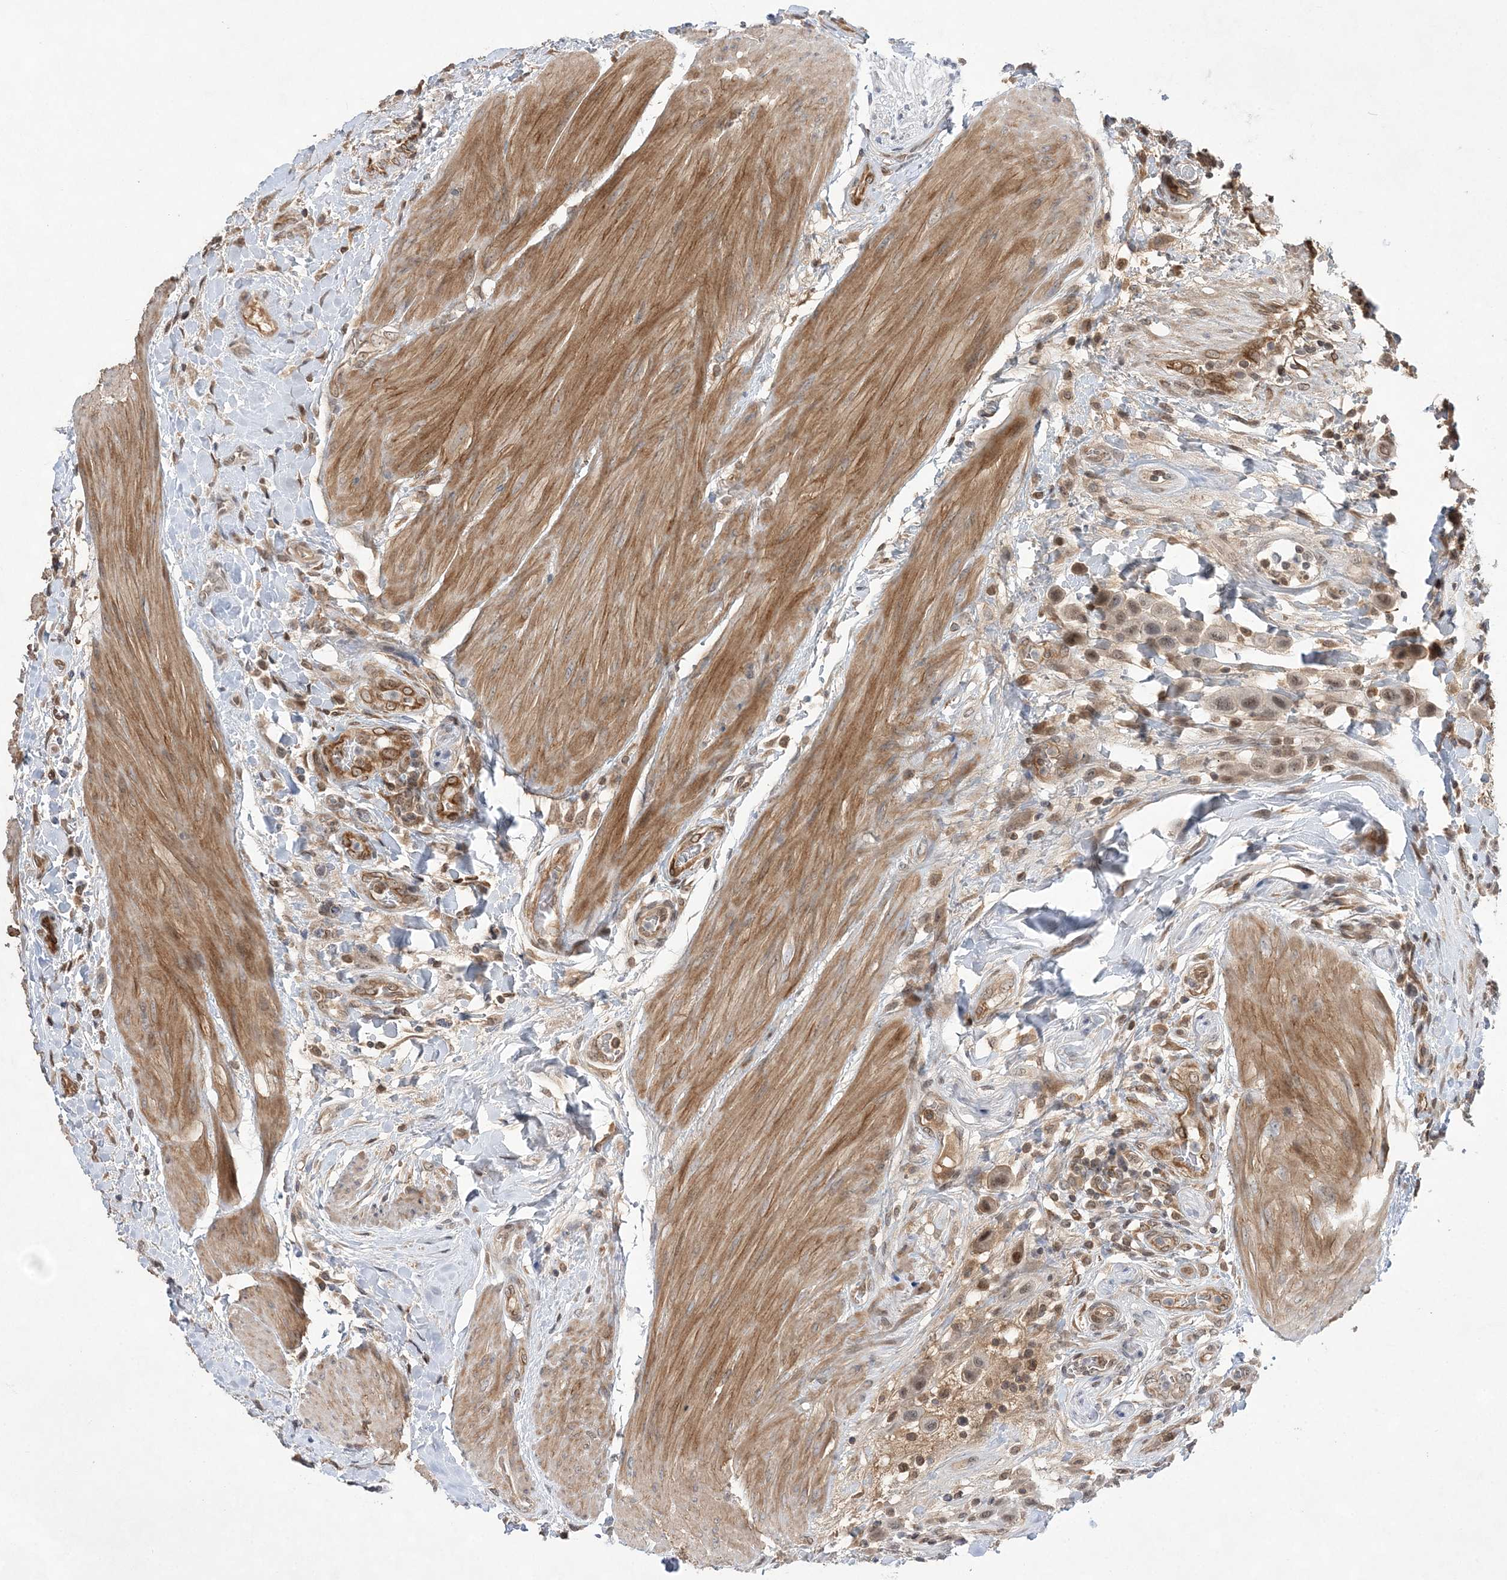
{"staining": {"intensity": "moderate", "quantity": ">75%", "location": "cytoplasmic/membranous,nuclear"}, "tissue": "urothelial cancer", "cell_type": "Tumor cells", "image_type": "cancer", "snomed": [{"axis": "morphology", "description": "Urothelial carcinoma, High grade"}, {"axis": "topography", "description": "Urinary bladder"}], "caption": "Urothelial cancer tissue displays moderate cytoplasmic/membranous and nuclear expression in approximately >75% of tumor cells, visualized by immunohistochemistry. Ihc stains the protein in brown and the nuclei are stained blue.", "gene": "TMEM132B", "patient": {"sex": "male", "age": 50}}